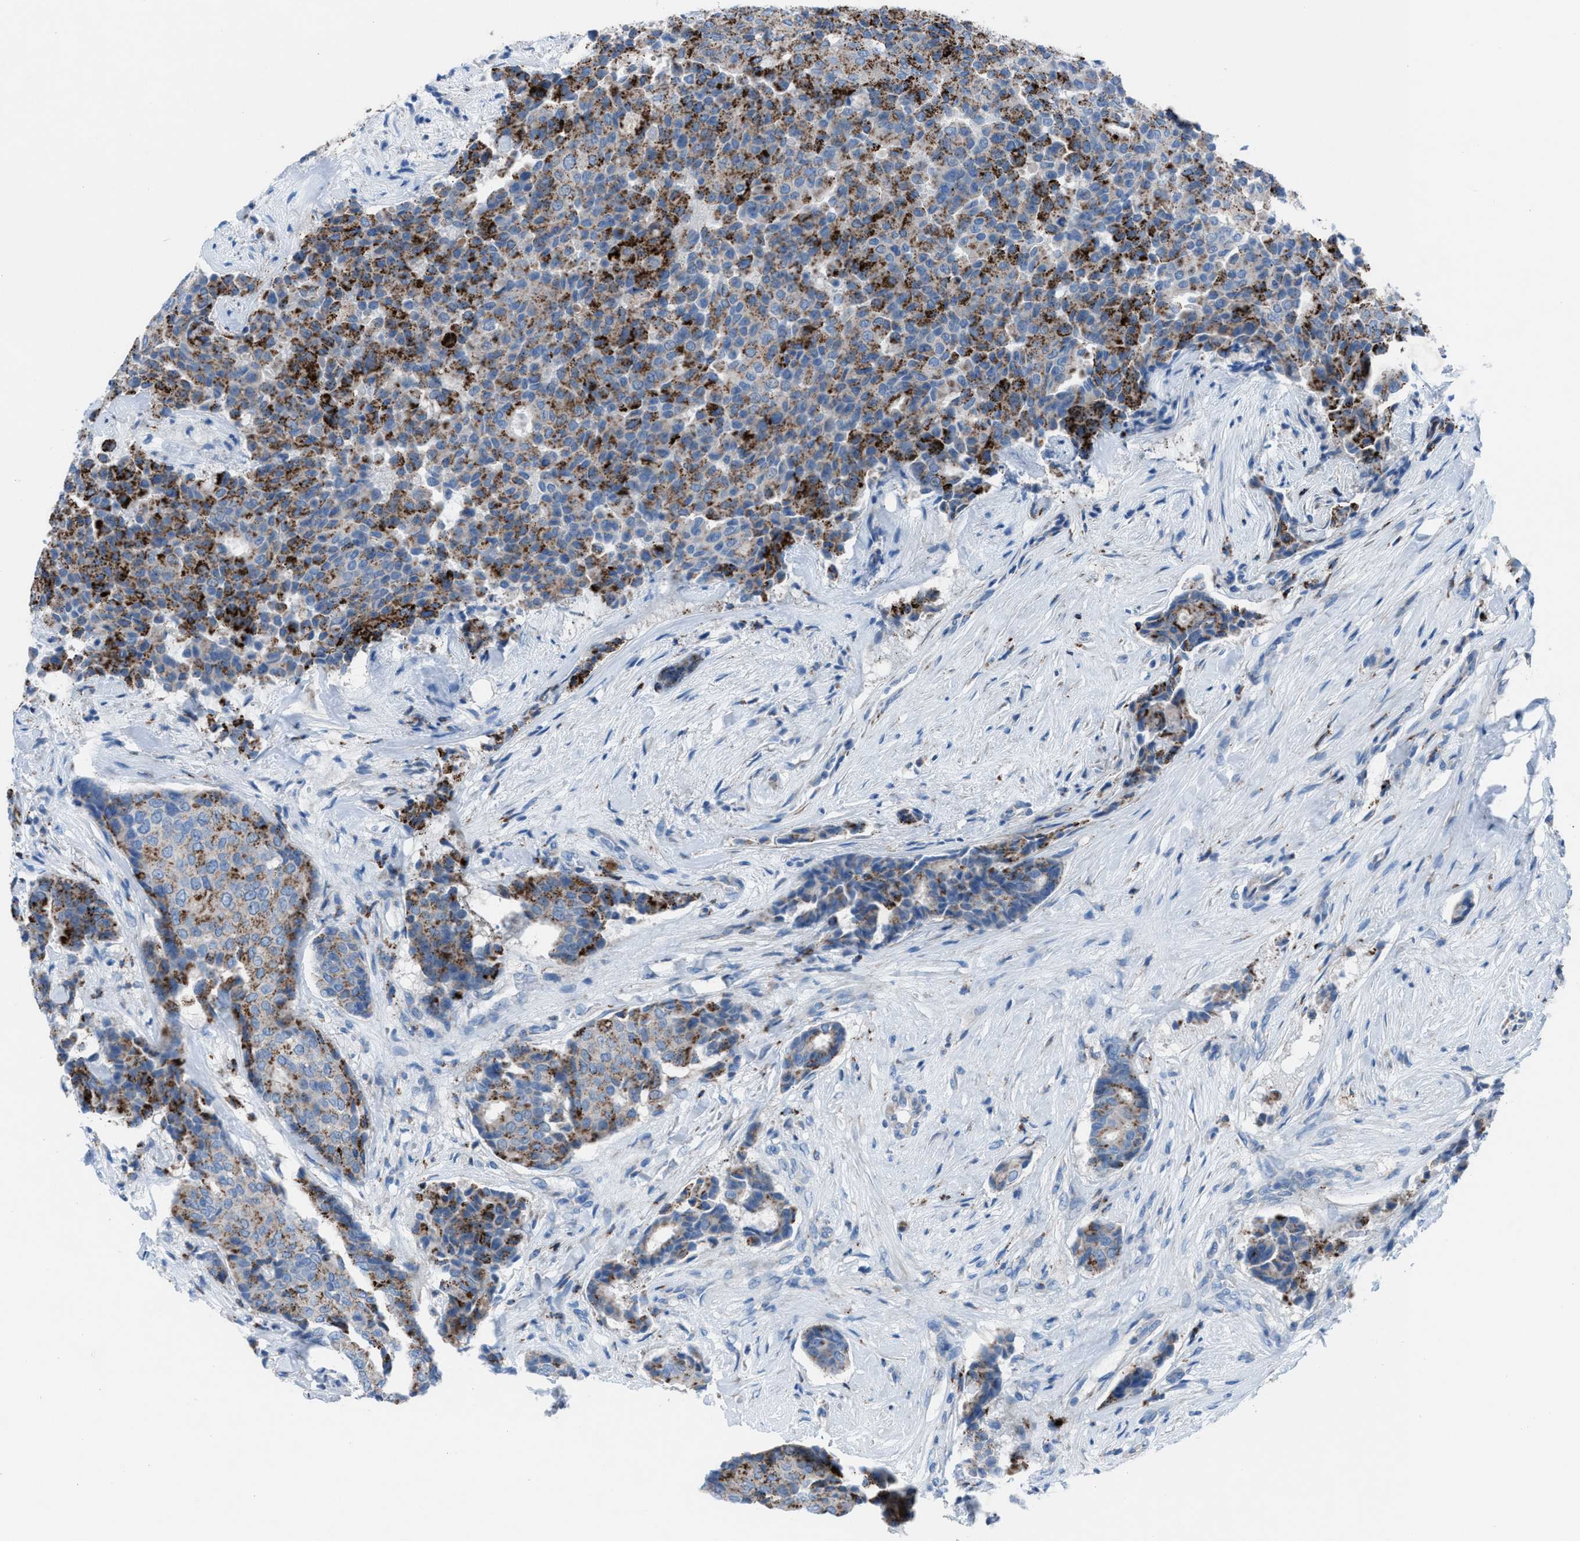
{"staining": {"intensity": "strong", "quantity": "25%-75%", "location": "cytoplasmic/membranous"}, "tissue": "breast cancer", "cell_type": "Tumor cells", "image_type": "cancer", "snomed": [{"axis": "morphology", "description": "Duct carcinoma"}, {"axis": "topography", "description": "Breast"}], "caption": "Breast invasive ductal carcinoma was stained to show a protein in brown. There is high levels of strong cytoplasmic/membranous positivity in about 25%-75% of tumor cells.", "gene": "CD1B", "patient": {"sex": "female", "age": 75}}